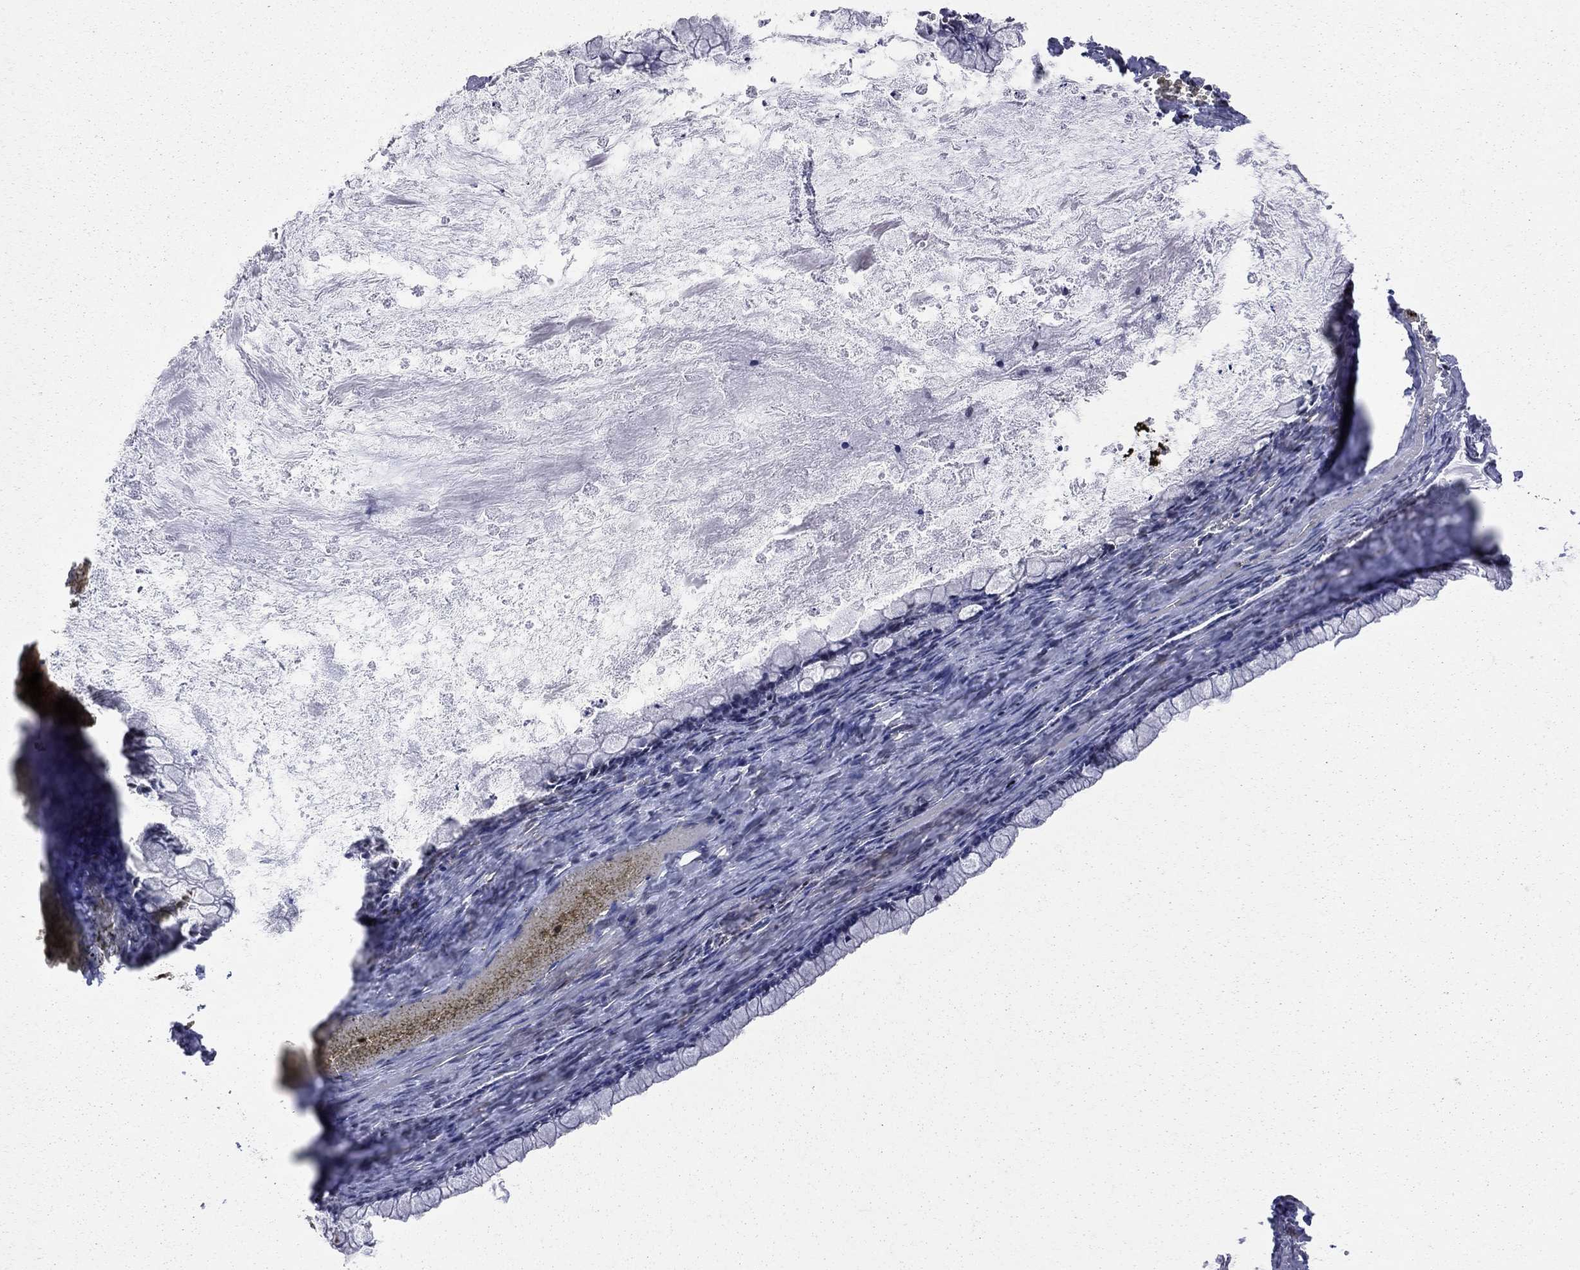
{"staining": {"intensity": "moderate", "quantity": "25%-75%", "location": "nuclear"}, "tissue": "ovarian cancer", "cell_type": "Tumor cells", "image_type": "cancer", "snomed": [{"axis": "morphology", "description": "Cystadenocarcinoma, mucinous, NOS"}, {"axis": "topography", "description": "Ovary"}], "caption": "DAB immunohistochemical staining of human ovarian mucinous cystadenocarcinoma shows moderate nuclear protein expression in about 25%-75% of tumor cells.", "gene": "SAP30L", "patient": {"sex": "female", "age": 67}}